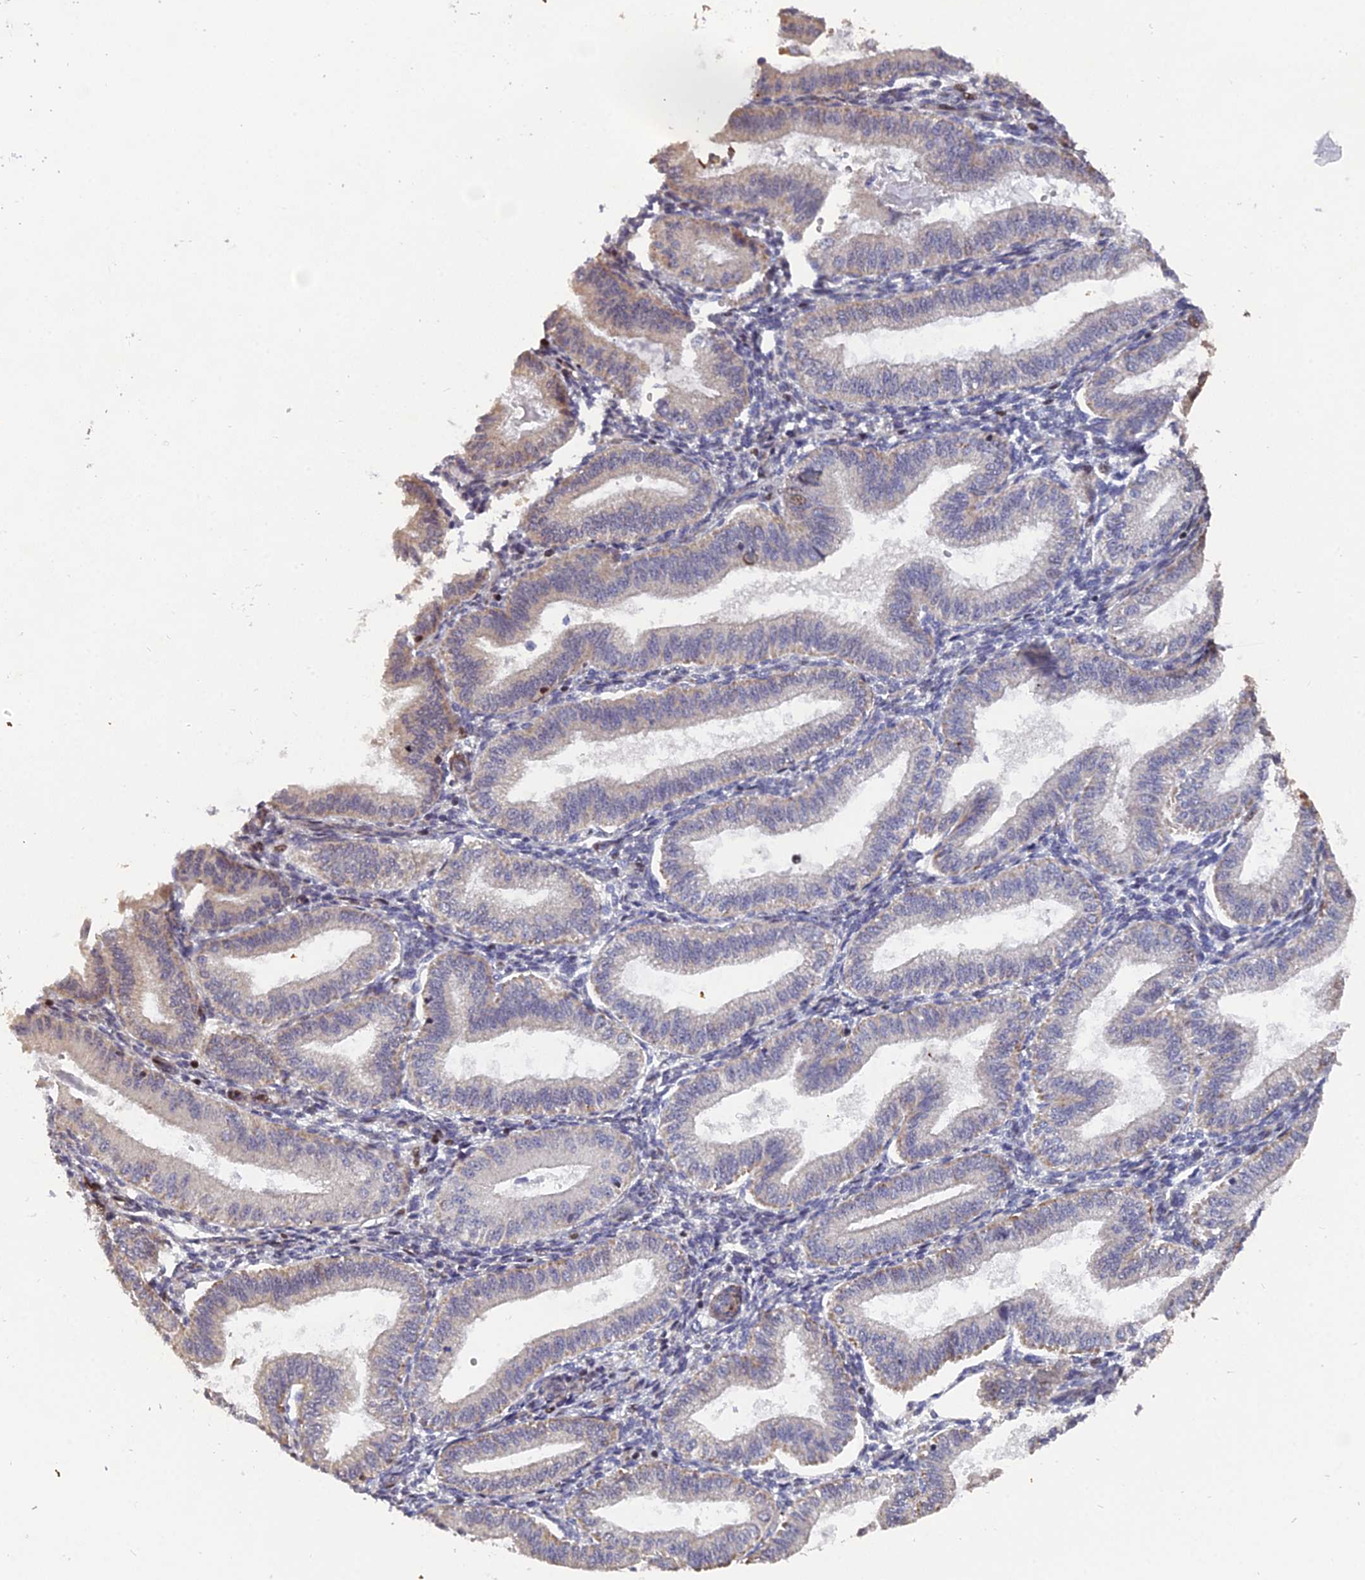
{"staining": {"intensity": "negative", "quantity": "none", "location": "none"}, "tissue": "endometrium", "cell_type": "Cells in endometrial stroma", "image_type": "normal", "snomed": [{"axis": "morphology", "description": "Normal tissue, NOS"}, {"axis": "topography", "description": "Endometrium"}], "caption": "Immunohistochemistry photomicrograph of benign endometrium: human endometrium stained with DAB (3,3'-diaminobenzidine) reveals no significant protein staining in cells in endometrial stroma.", "gene": "RAB28", "patient": {"sex": "female", "age": 39}}